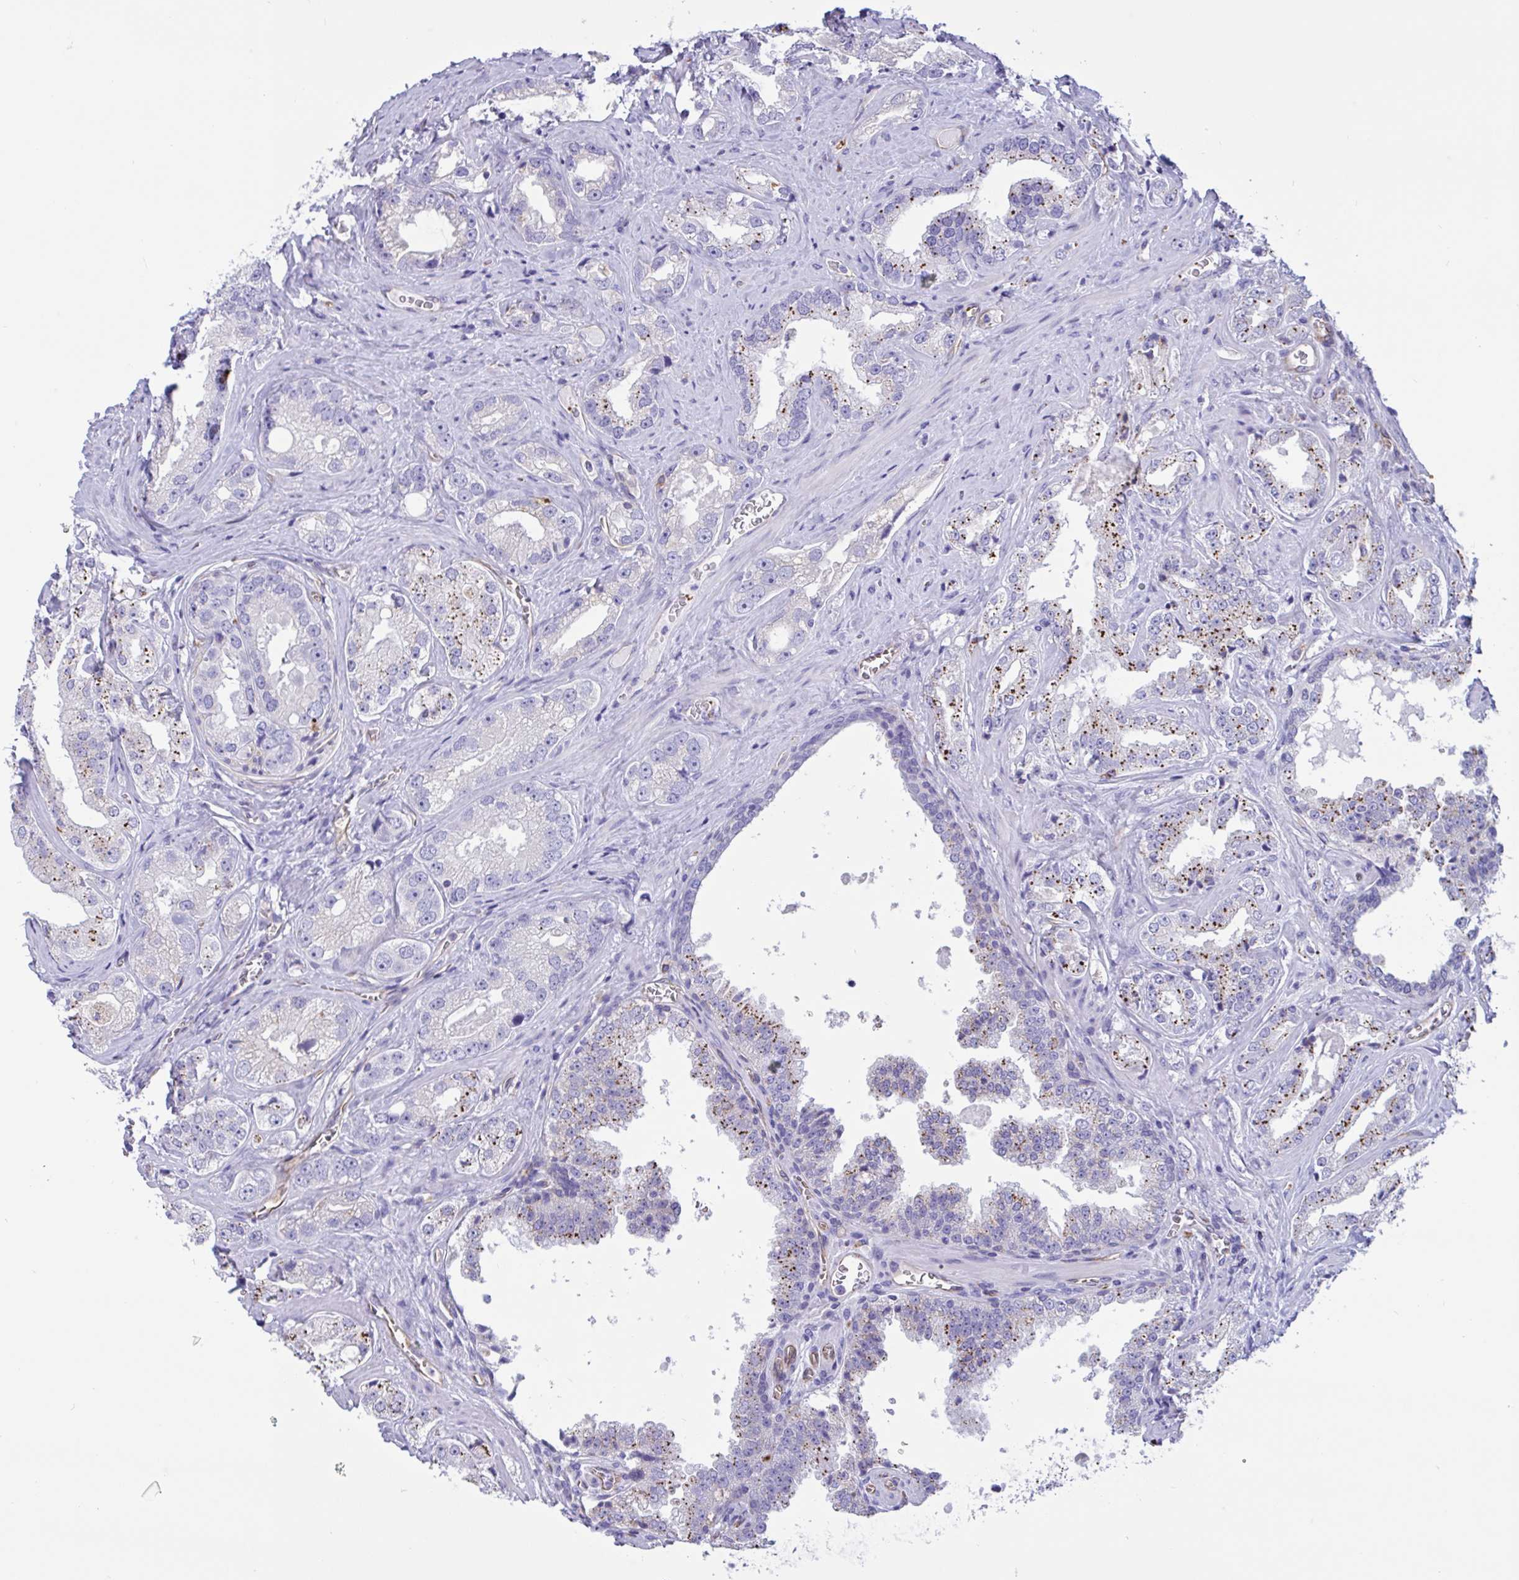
{"staining": {"intensity": "negative", "quantity": "none", "location": "none"}, "tissue": "prostate cancer", "cell_type": "Tumor cells", "image_type": "cancer", "snomed": [{"axis": "morphology", "description": "Adenocarcinoma, High grade"}, {"axis": "topography", "description": "Prostate"}], "caption": "High power microscopy histopathology image of an IHC micrograph of high-grade adenocarcinoma (prostate), revealing no significant positivity in tumor cells. The staining was performed using DAB to visualize the protein expression in brown, while the nuclei were stained in blue with hematoxylin (Magnification: 20x).", "gene": "RPL22L1", "patient": {"sex": "male", "age": 67}}